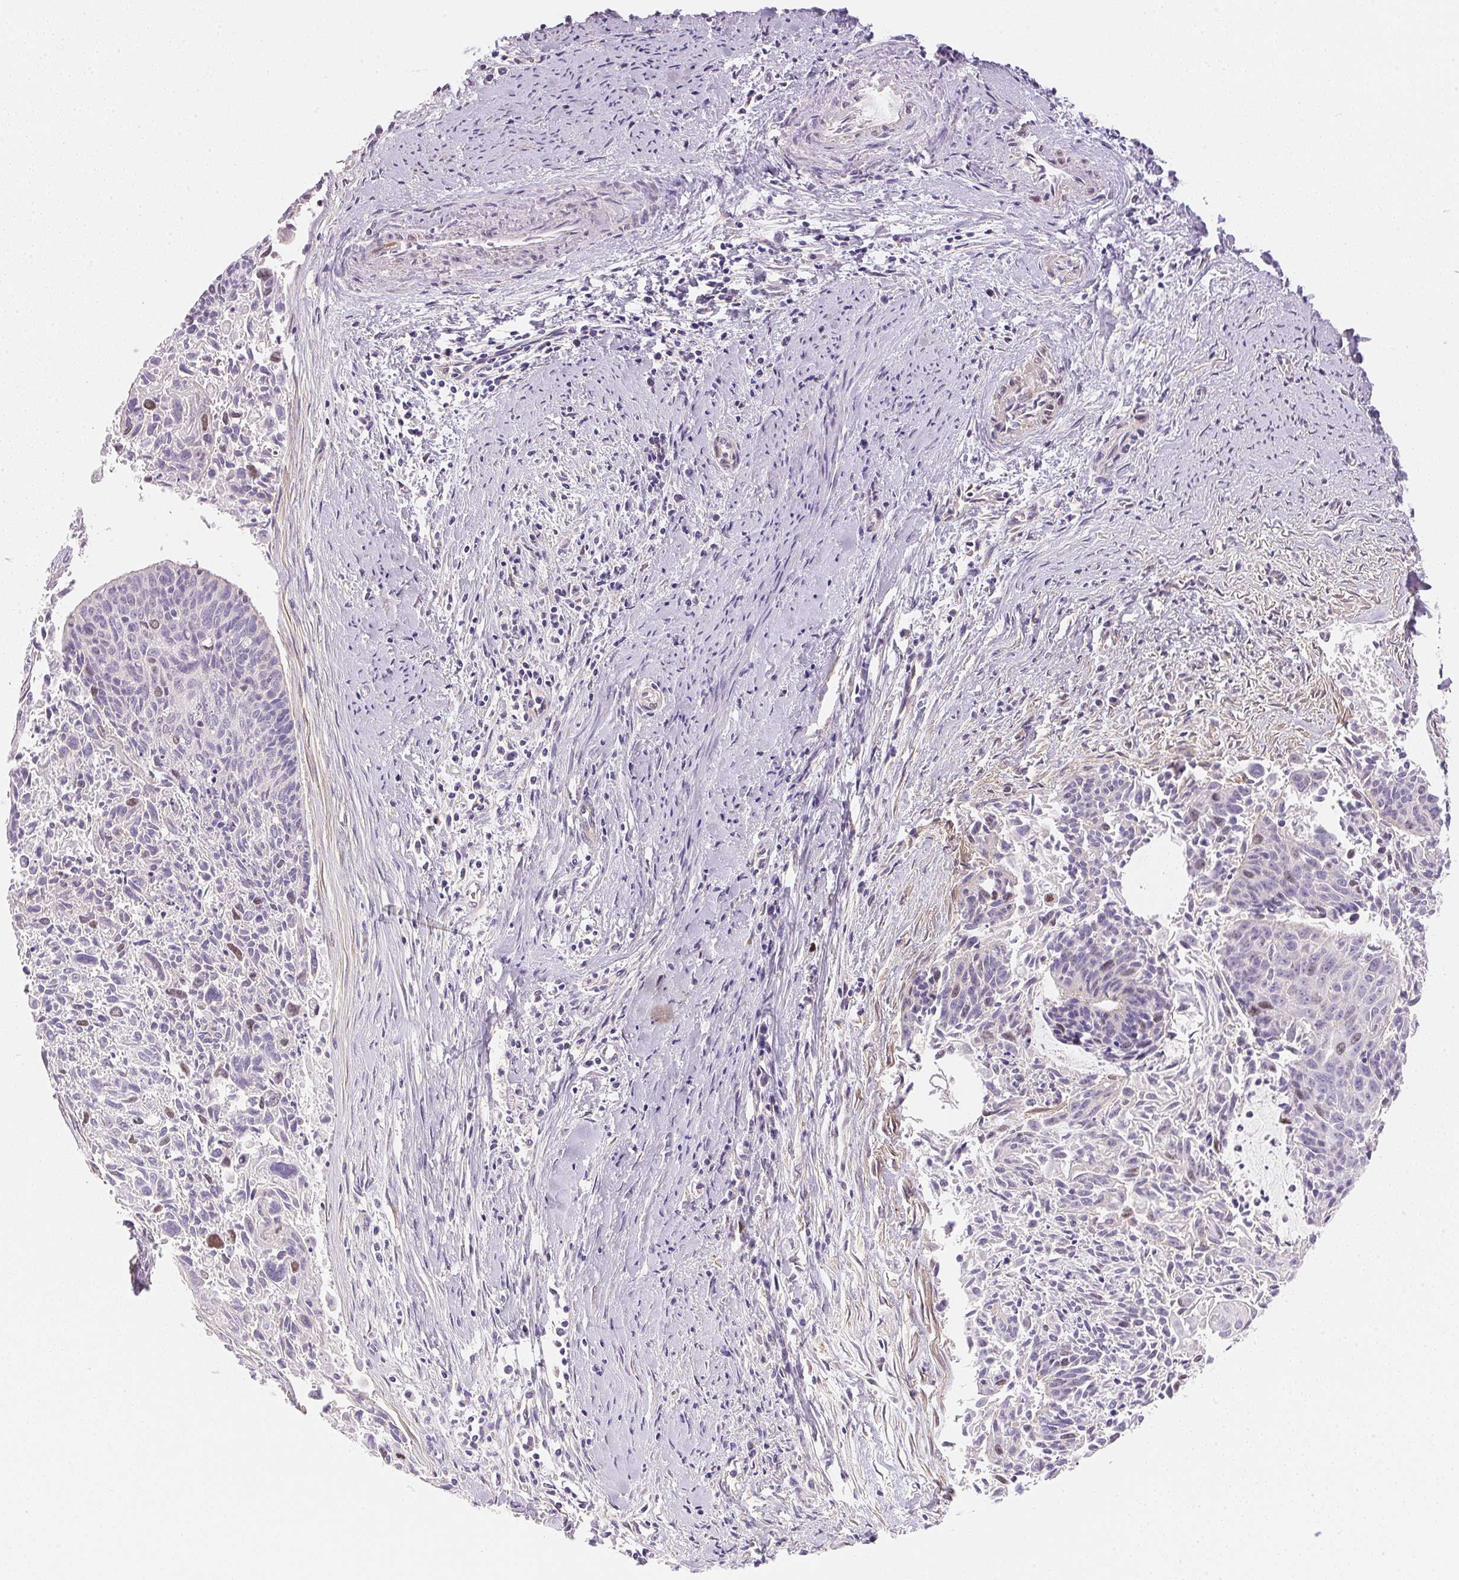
{"staining": {"intensity": "moderate", "quantity": "<25%", "location": "nuclear"}, "tissue": "cervical cancer", "cell_type": "Tumor cells", "image_type": "cancer", "snomed": [{"axis": "morphology", "description": "Squamous cell carcinoma, NOS"}, {"axis": "topography", "description": "Cervix"}], "caption": "Human cervical squamous cell carcinoma stained with a brown dye reveals moderate nuclear positive positivity in approximately <25% of tumor cells.", "gene": "SMTN", "patient": {"sex": "female", "age": 55}}